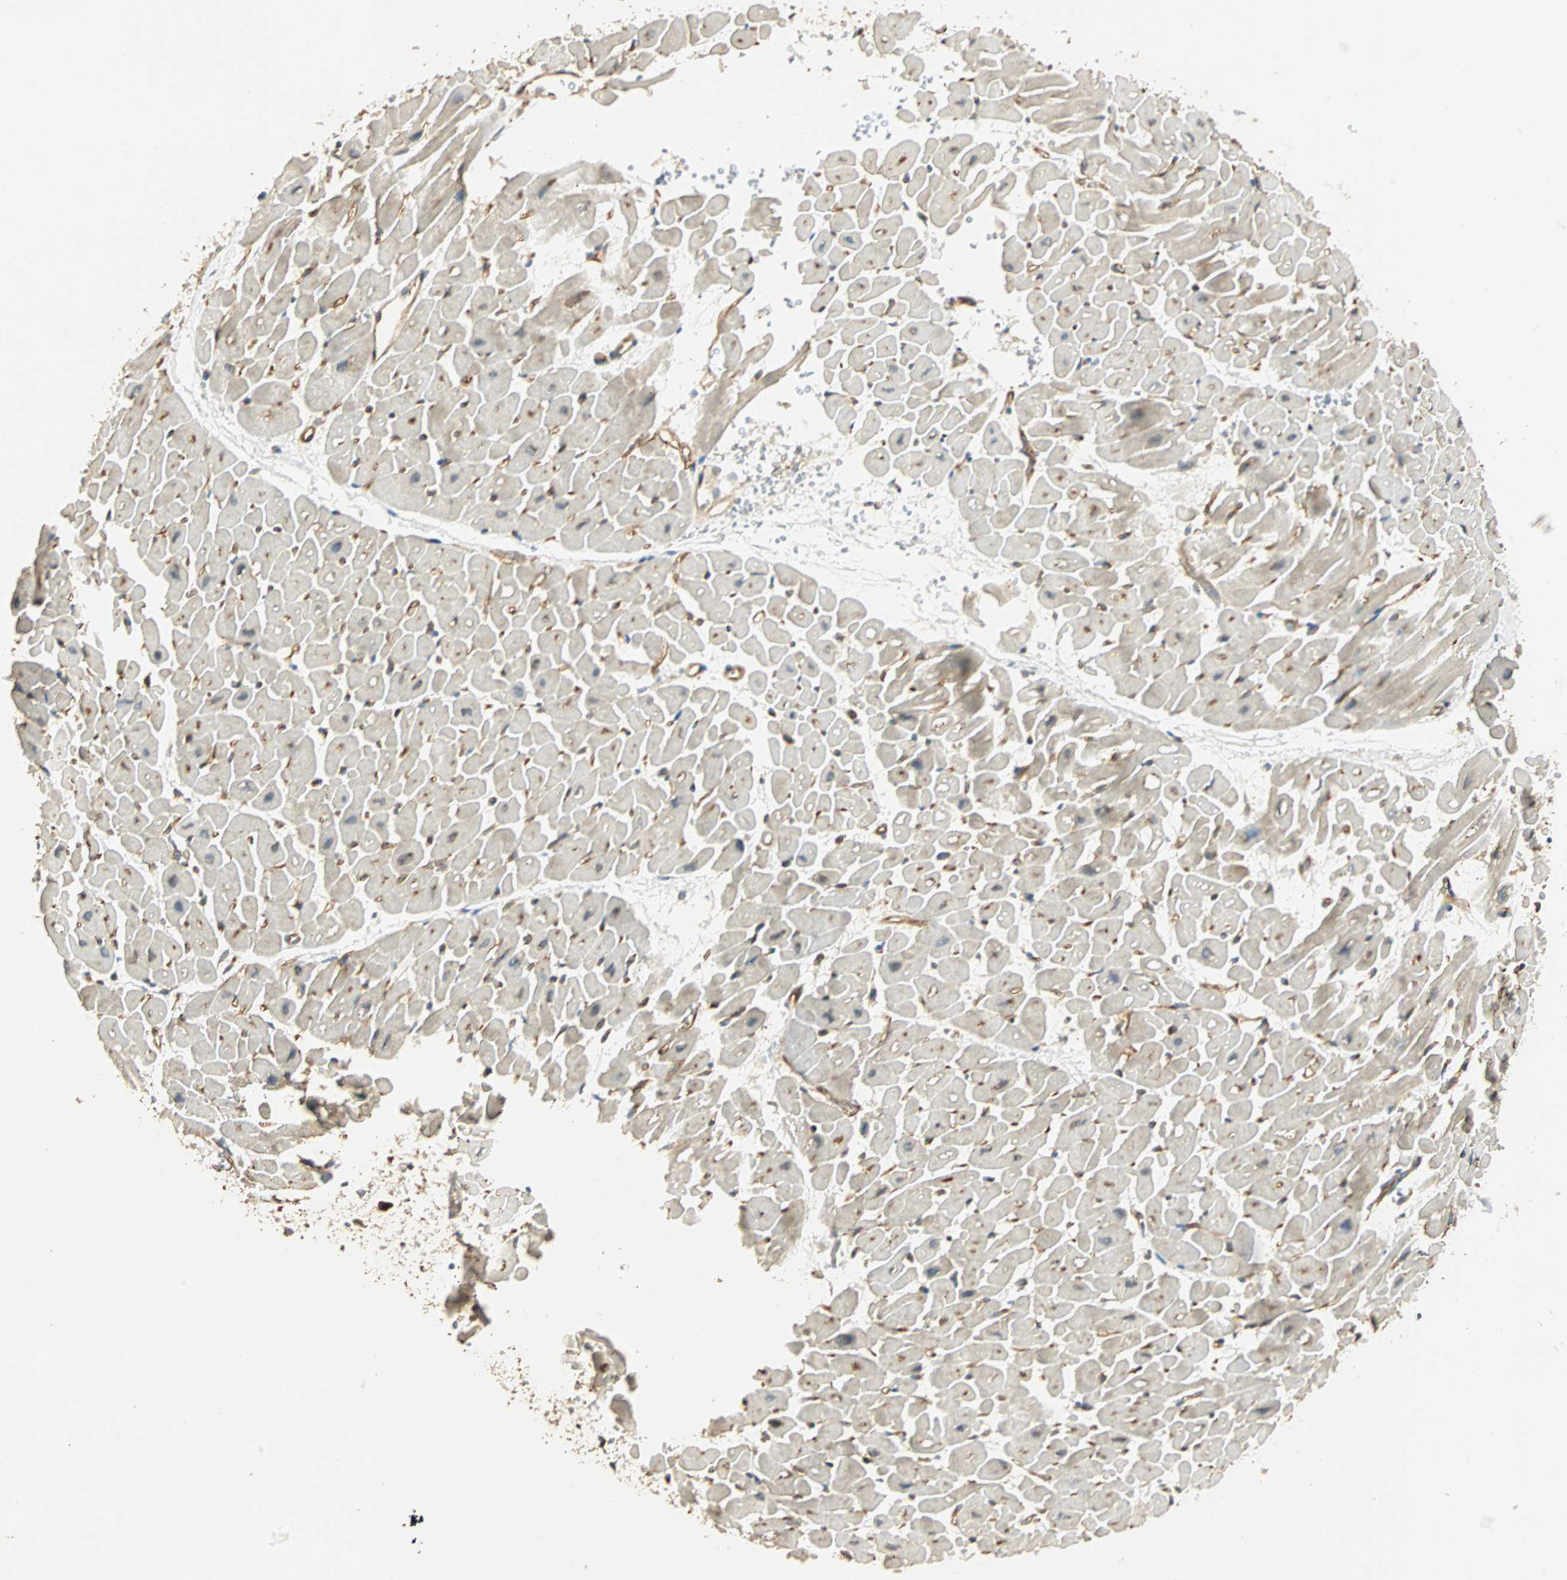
{"staining": {"intensity": "moderate", "quantity": ">75%", "location": "cytoplasmic/membranous"}, "tissue": "heart muscle", "cell_type": "Cardiomyocytes", "image_type": "normal", "snomed": [{"axis": "morphology", "description": "Normal tissue, NOS"}, {"axis": "topography", "description": "Heart"}], "caption": "This micrograph demonstrates normal heart muscle stained with IHC to label a protein in brown. The cytoplasmic/membranous of cardiomyocytes show moderate positivity for the protein. Nuclei are counter-stained blue.", "gene": "GALK1", "patient": {"sex": "male", "age": 45}}